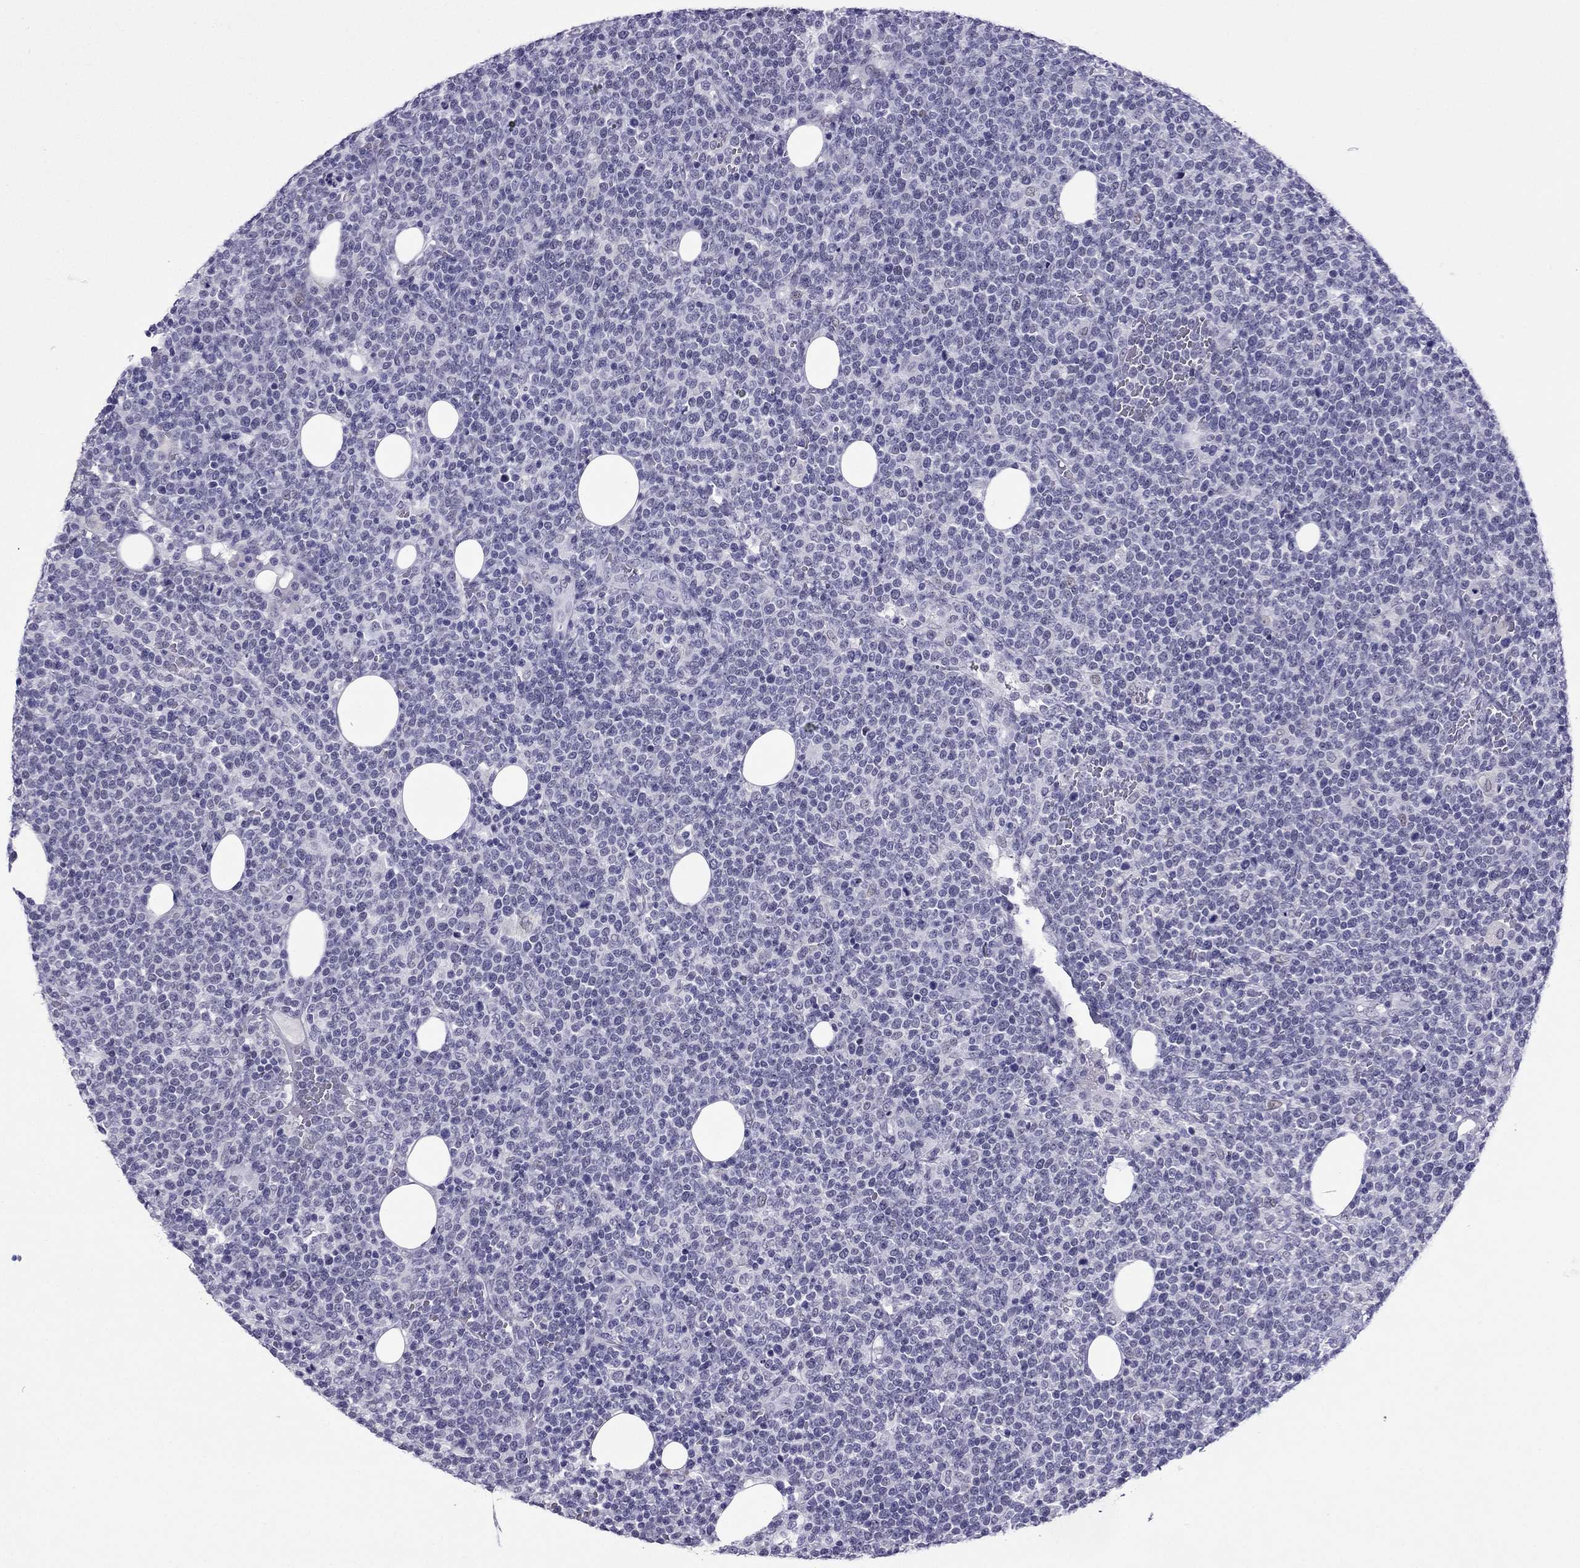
{"staining": {"intensity": "negative", "quantity": "none", "location": "none"}, "tissue": "lymphoma", "cell_type": "Tumor cells", "image_type": "cancer", "snomed": [{"axis": "morphology", "description": "Malignant lymphoma, non-Hodgkin's type, High grade"}, {"axis": "topography", "description": "Lymph node"}], "caption": "Tumor cells are negative for brown protein staining in lymphoma.", "gene": "MYLK3", "patient": {"sex": "male", "age": 61}}